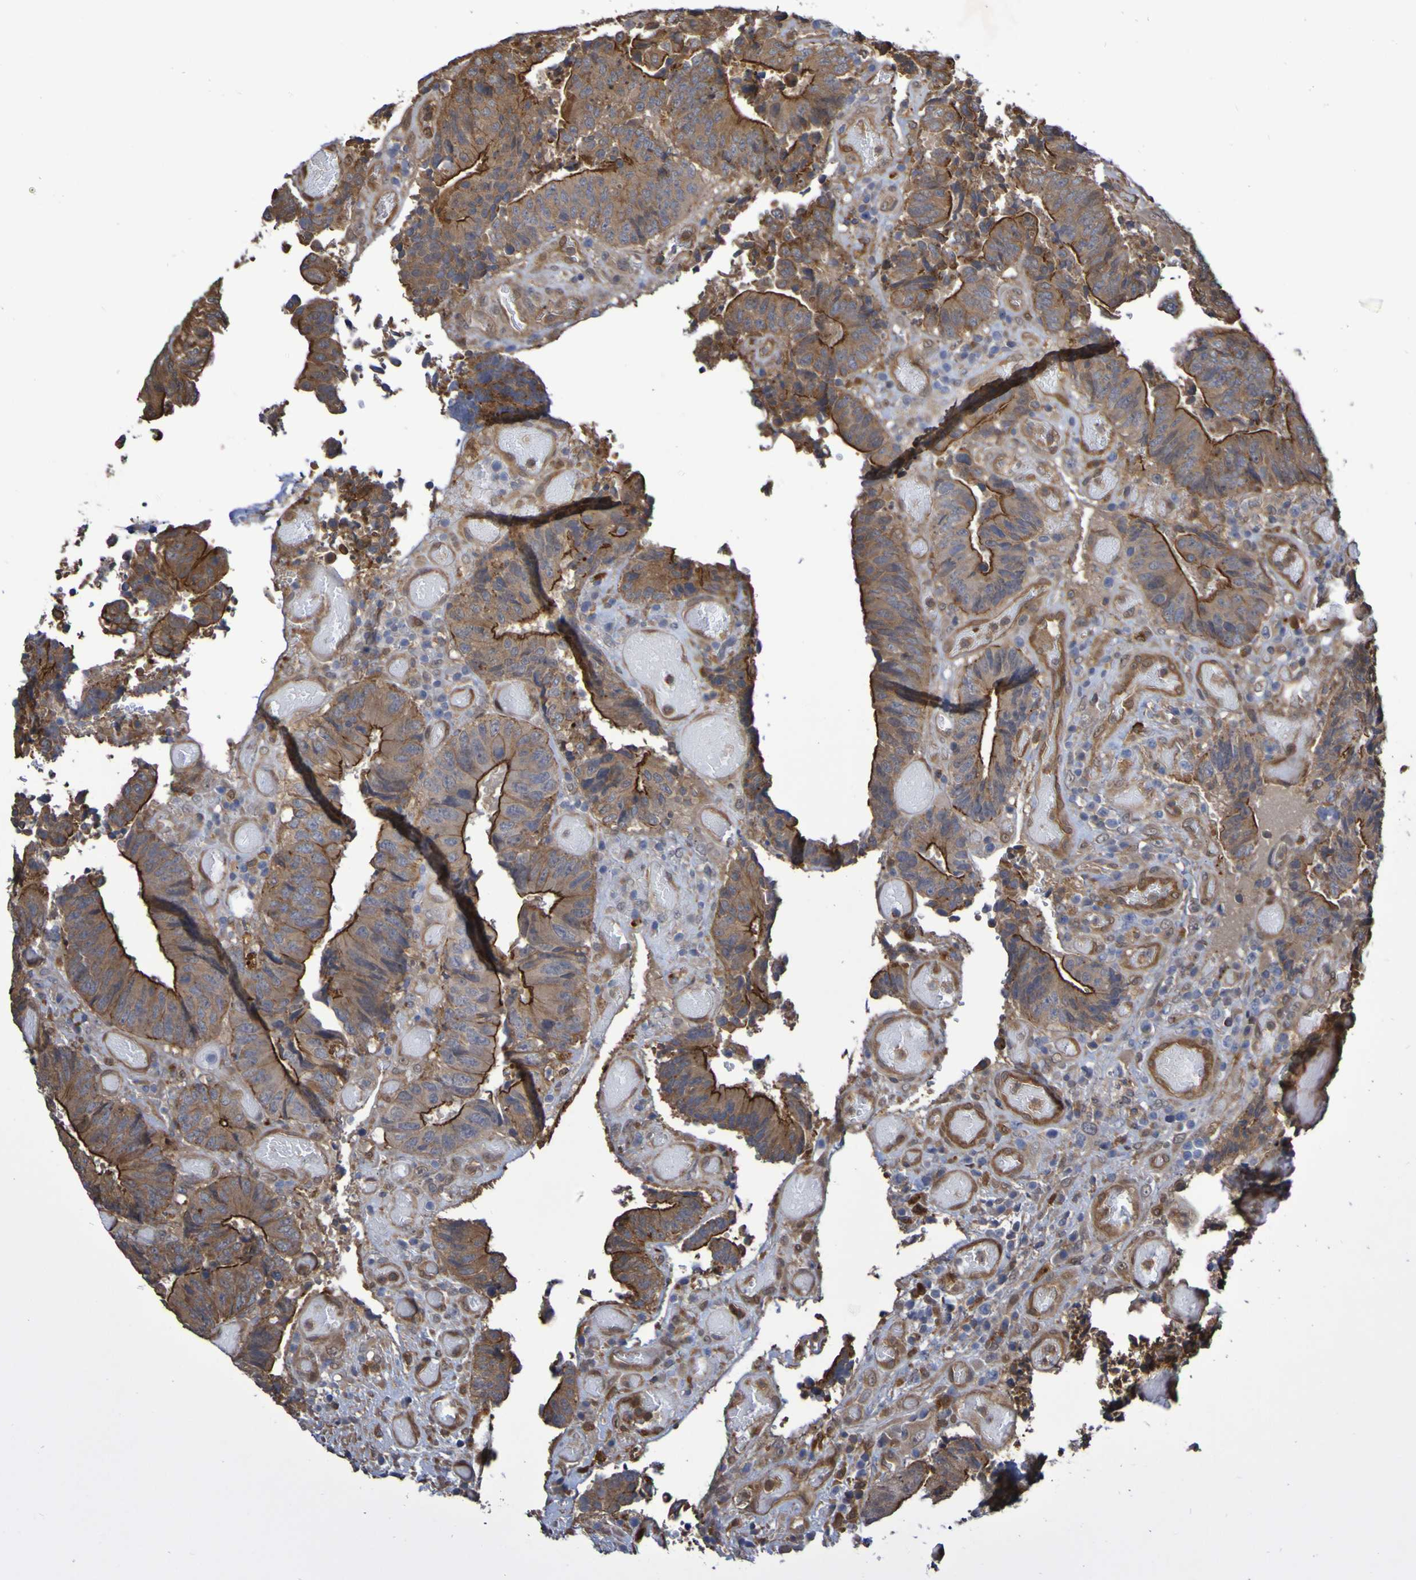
{"staining": {"intensity": "strong", "quantity": ">75%", "location": "cytoplasmic/membranous"}, "tissue": "colorectal cancer", "cell_type": "Tumor cells", "image_type": "cancer", "snomed": [{"axis": "morphology", "description": "Adenocarcinoma, NOS"}, {"axis": "topography", "description": "Rectum"}], "caption": "Immunohistochemistry (DAB (3,3'-diaminobenzidine)) staining of colorectal cancer exhibits strong cytoplasmic/membranous protein staining in about >75% of tumor cells. The staining is performed using DAB (3,3'-diaminobenzidine) brown chromogen to label protein expression. The nuclei are counter-stained blue using hematoxylin.", "gene": "SERPINB6", "patient": {"sex": "male", "age": 72}}